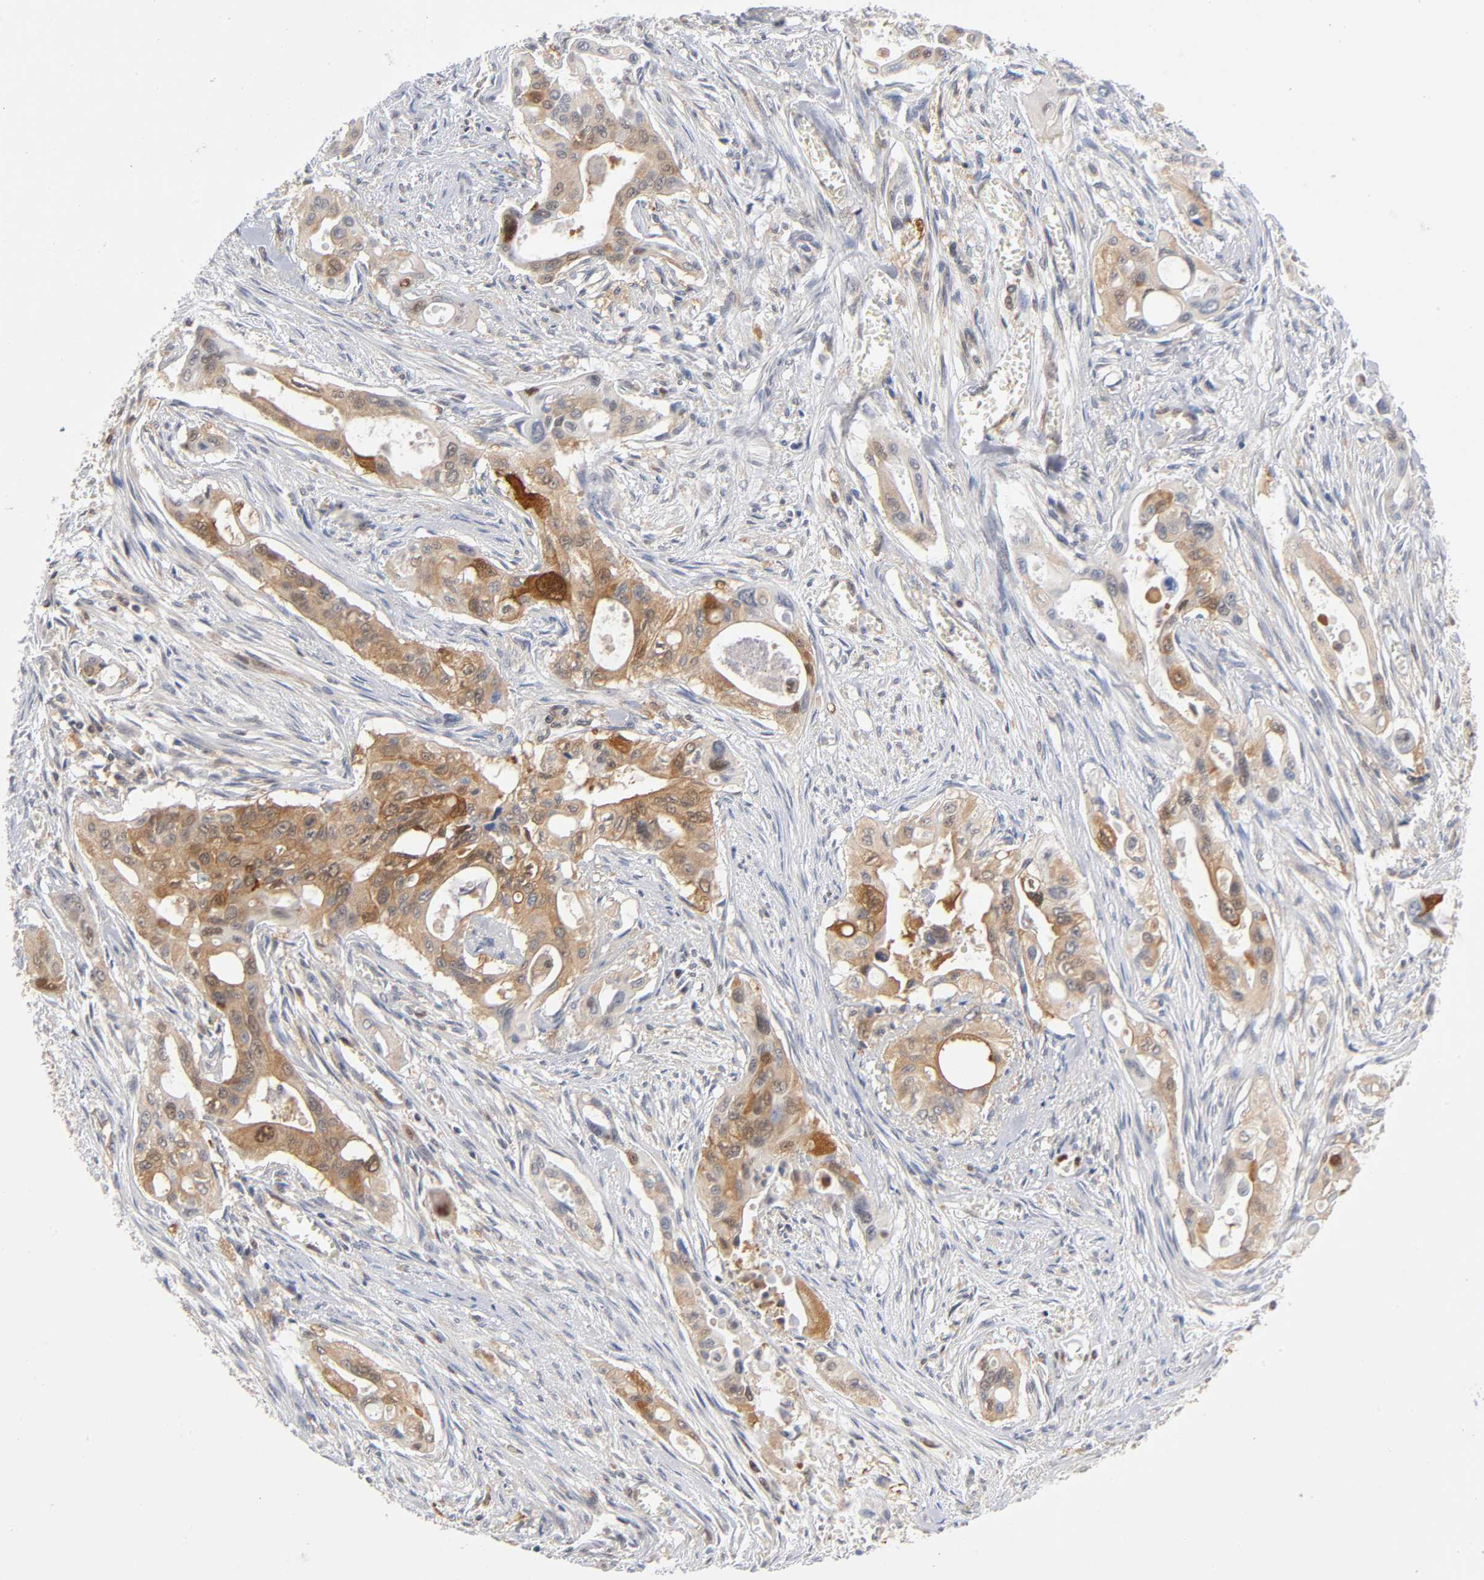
{"staining": {"intensity": "strong", "quantity": ">75%", "location": "cytoplasmic/membranous"}, "tissue": "pancreatic cancer", "cell_type": "Tumor cells", "image_type": "cancer", "snomed": [{"axis": "morphology", "description": "Adenocarcinoma, NOS"}, {"axis": "topography", "description": "Pancreas"}], "caption": "Immunohistochemistry (IHC) photomicrograph of neoplastic tissue: adenocarcinoma (pancreatic) stained using immunohistochemistry exhibits high levels of strong protein expression localized specifically in the cytoplasmic/membranous of tumor cells, appearing as a cytoplasmic/membranous brown color.", "gene": "DFFB", "patient": {"sex": "male", "age": 77}}